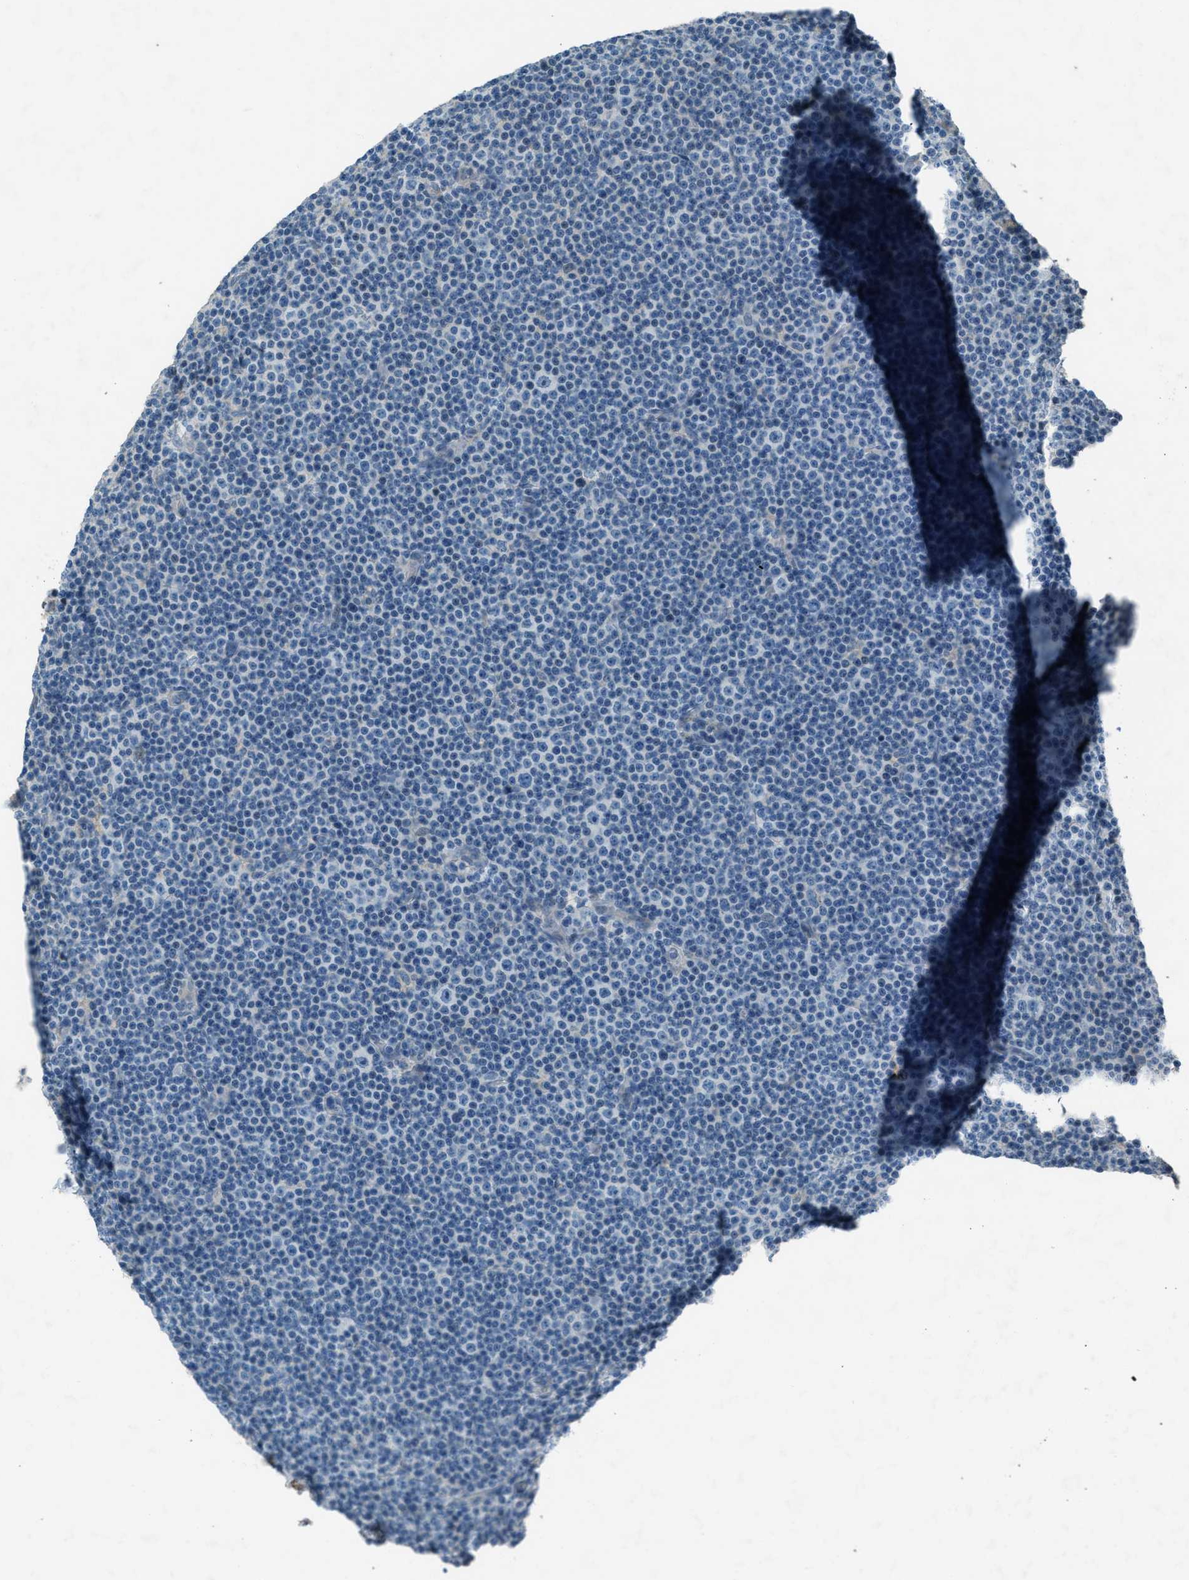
{"staining": {"intensity": "negative", "quantity": "none", "location": "none"}, "tissue": "lymphoma", "cell_type": "Tumor cells", "image_type": "cancer", "snomed": [{"axis": "morphology", "description": "Malignant lymphoma, non-Hodgkin's type, Low grade"}, {"axis": "topography", "description": "Lymph node"}], "caption": "Image shows no protein expression in tumor cells of malignant lymphoma, non-Hodgkin's type (low-grade) tissue.", "gene": "FBLN2", "patient": {"sex": "female", "age": 67}}